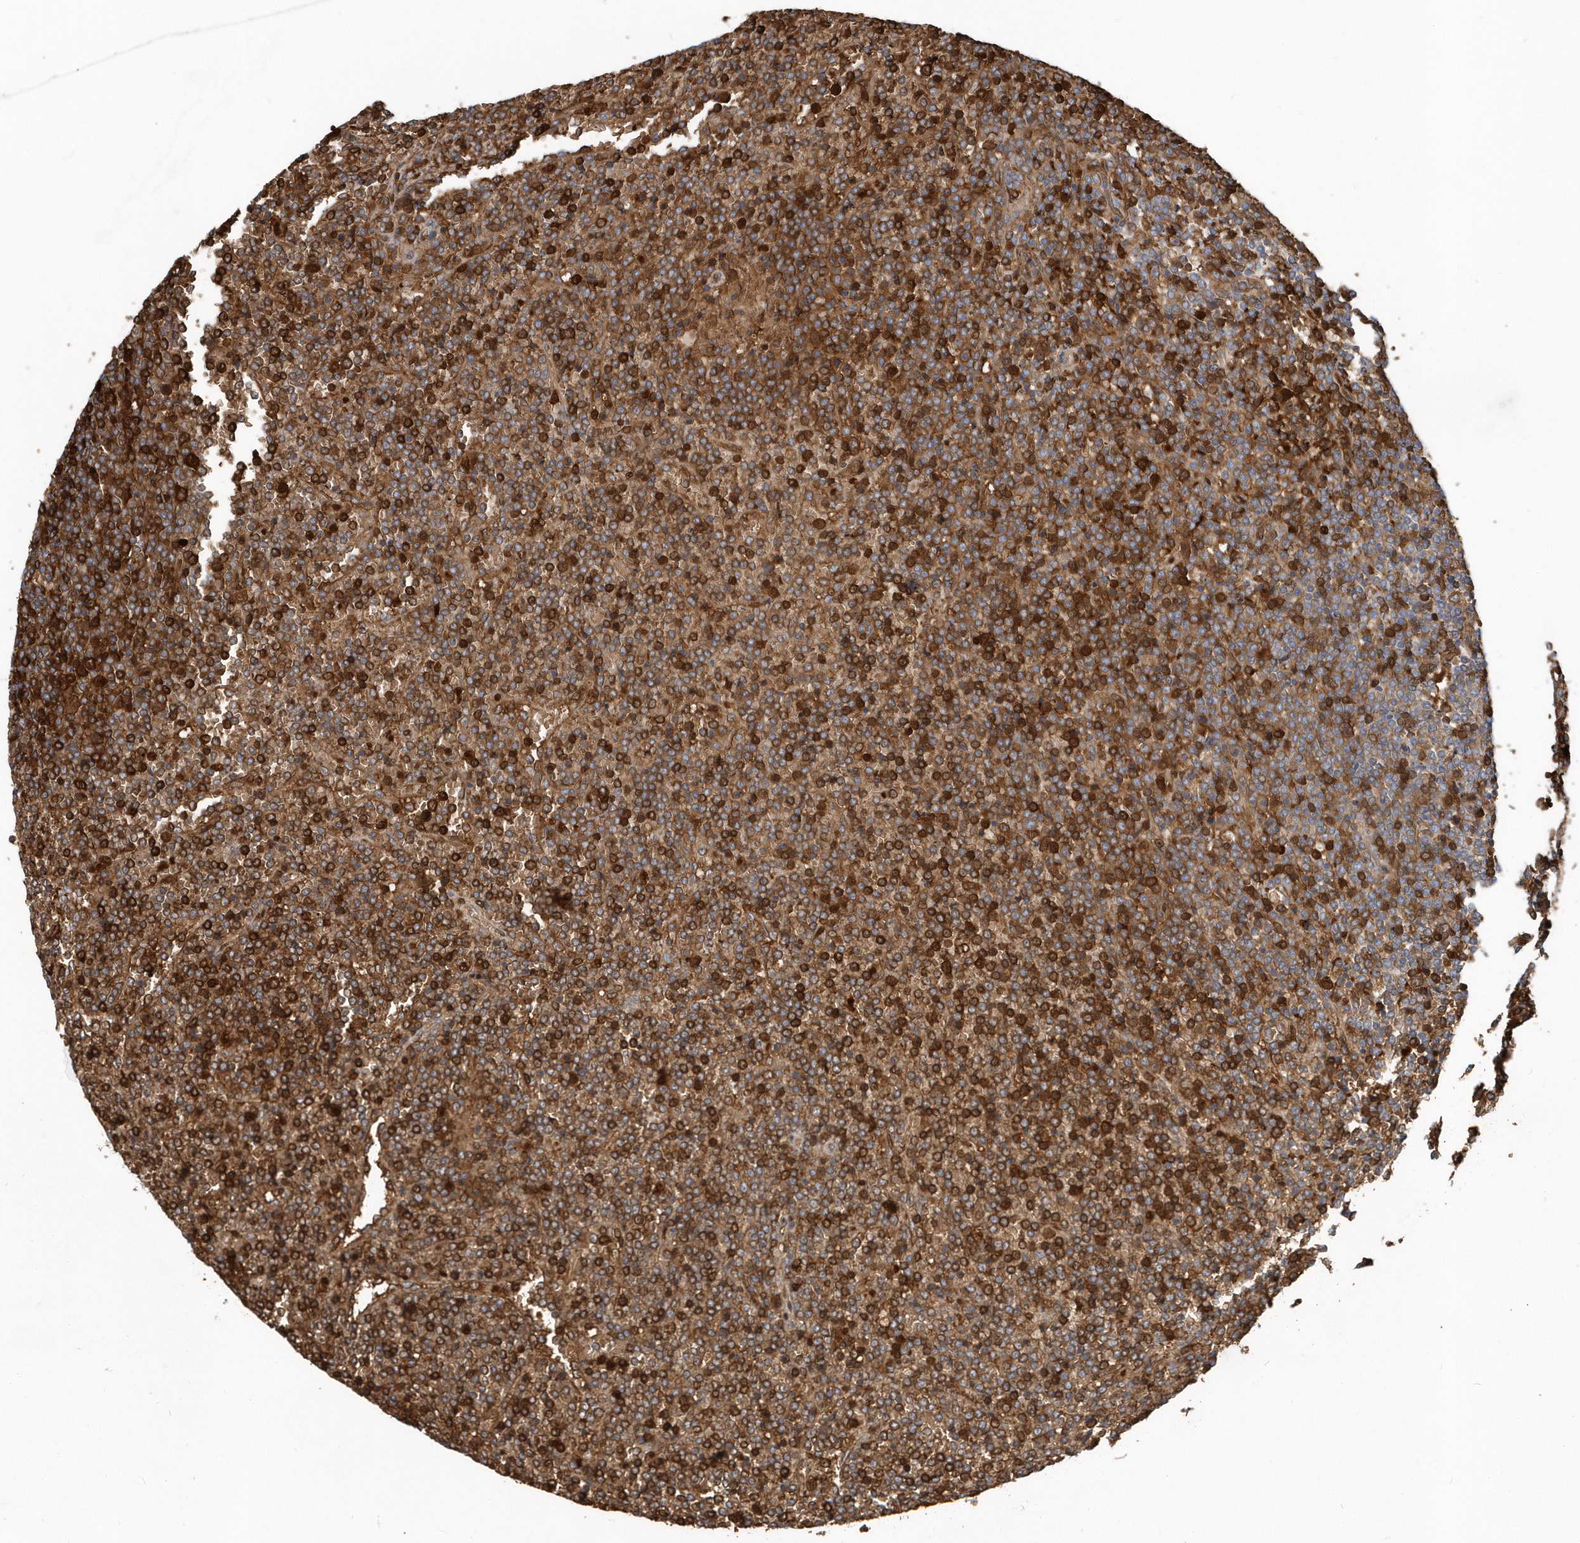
{"staining": {"intensity": "strong", "quantity": ">75%", "location": "cytoplasmic/membranous"}, "tissue": "lymphoma", "cell_type": "Tumor cells", "image_type": "cancer", "snomed": [{"axis": "morphology", "description": "Malignant lymphoma, non-Hodgkin's type, Low grade"}, {"axis": "topography", "description": "Spleen"}], "caption": "About >75% of tumor cells in human lymphoma reveal strong cytoplasmic/membranous protein expression as visualized by brown immunohistochemical staining.", "gene": "HBA2", "patient": {"sex": "female", "age": 19}}